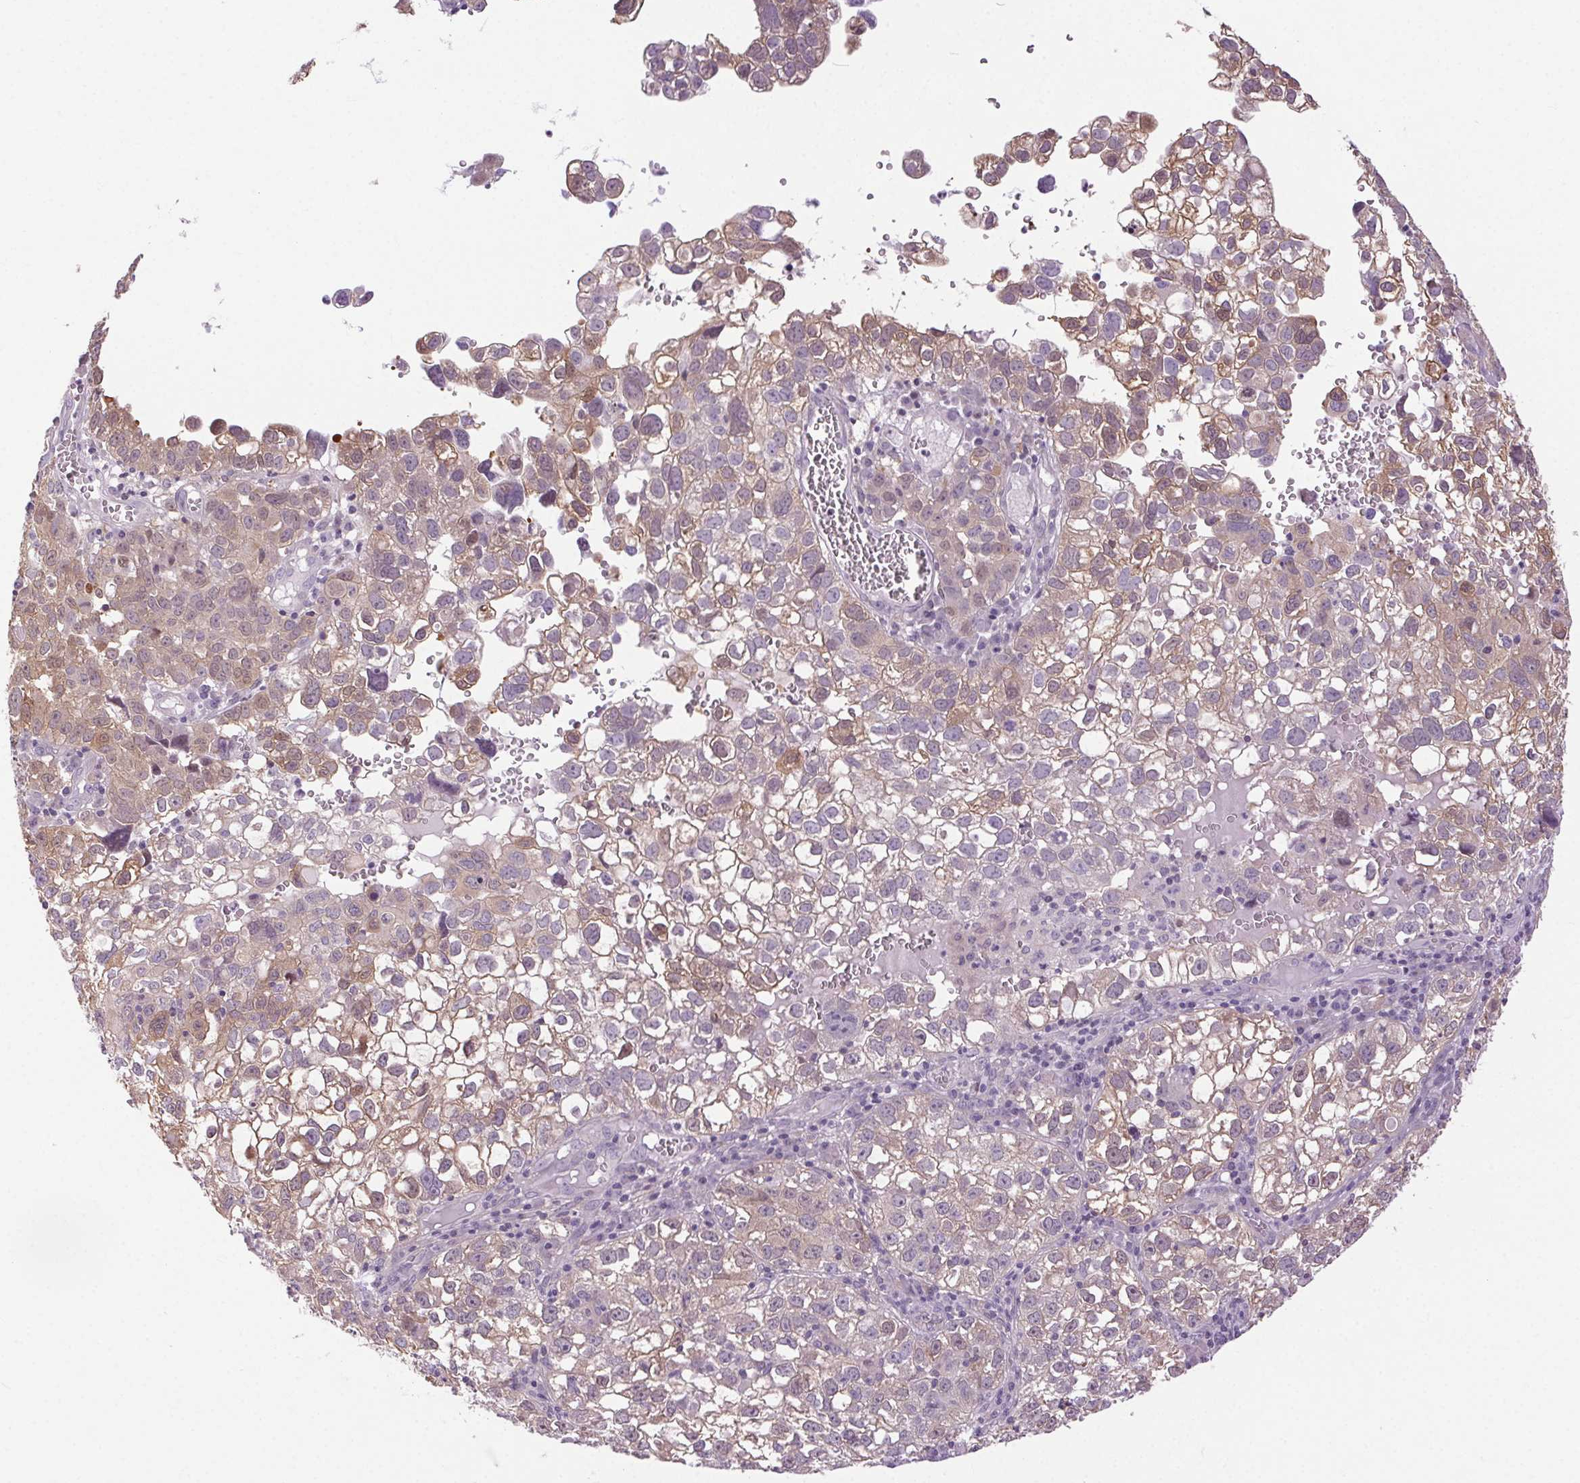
{"staining": {"intensity": "weak", "quantity": "25%-75%", "location": "cytoplasmic/membranous"}, "tissue": "cervical cancer", "cell_type": "Tumor cells", "image_type": "cancer", "snomed": [{"axis": "morphology", "description": "Squamous cell carcinoma, NOS"}, {"axis": "topography", "description": "Cervix"}], "caption": "Immunohistochemical staining of squamous cell carcinoma (cervical) demonstrates weak cytoplasmic/membranous protein positivity in approximately 25%-75% of tumor cells.", "gene": "SYT11", "patient": {"sex": "female", "age": 55}}